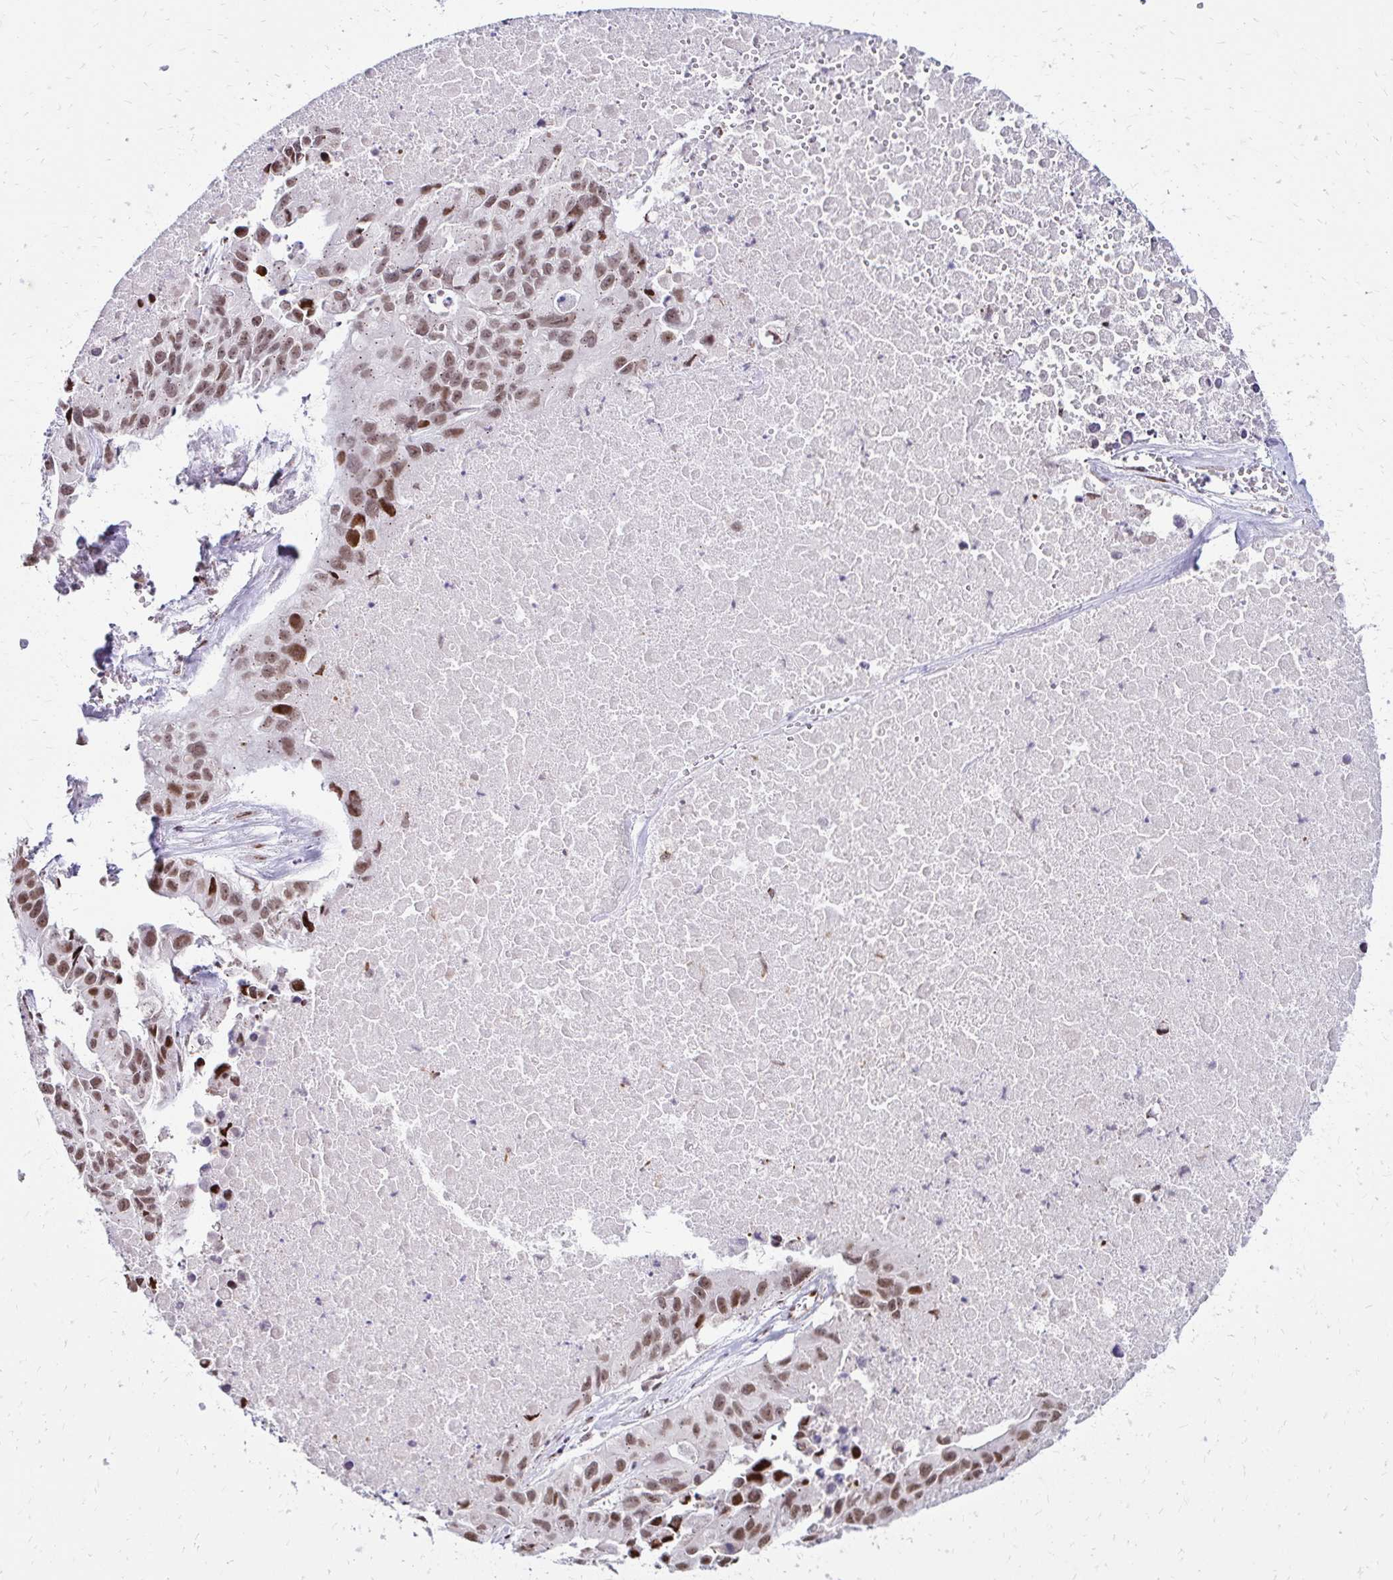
{"staining": {"intensity": "moderate", "quantity": ">75%", "location": "nuclear"}, "tissue": "lung cancer", "cell_type": "Tumor cells", "image_type": "cancer", "snomed": [{"axis": "morphology", "description": "Adenocarcinoma, NOS"}, {"axis": "topography", "description": "Lymph node"}, {"axis": "topography", "description": "Lung"}], "caption": "Human lung cancer stained for a protein (brown) exhibits moderate nuclear positive positivity in approximately >75% of tumor cells.", "gene": "TOB1", "patient": {"sex": "male", "age": 64}}